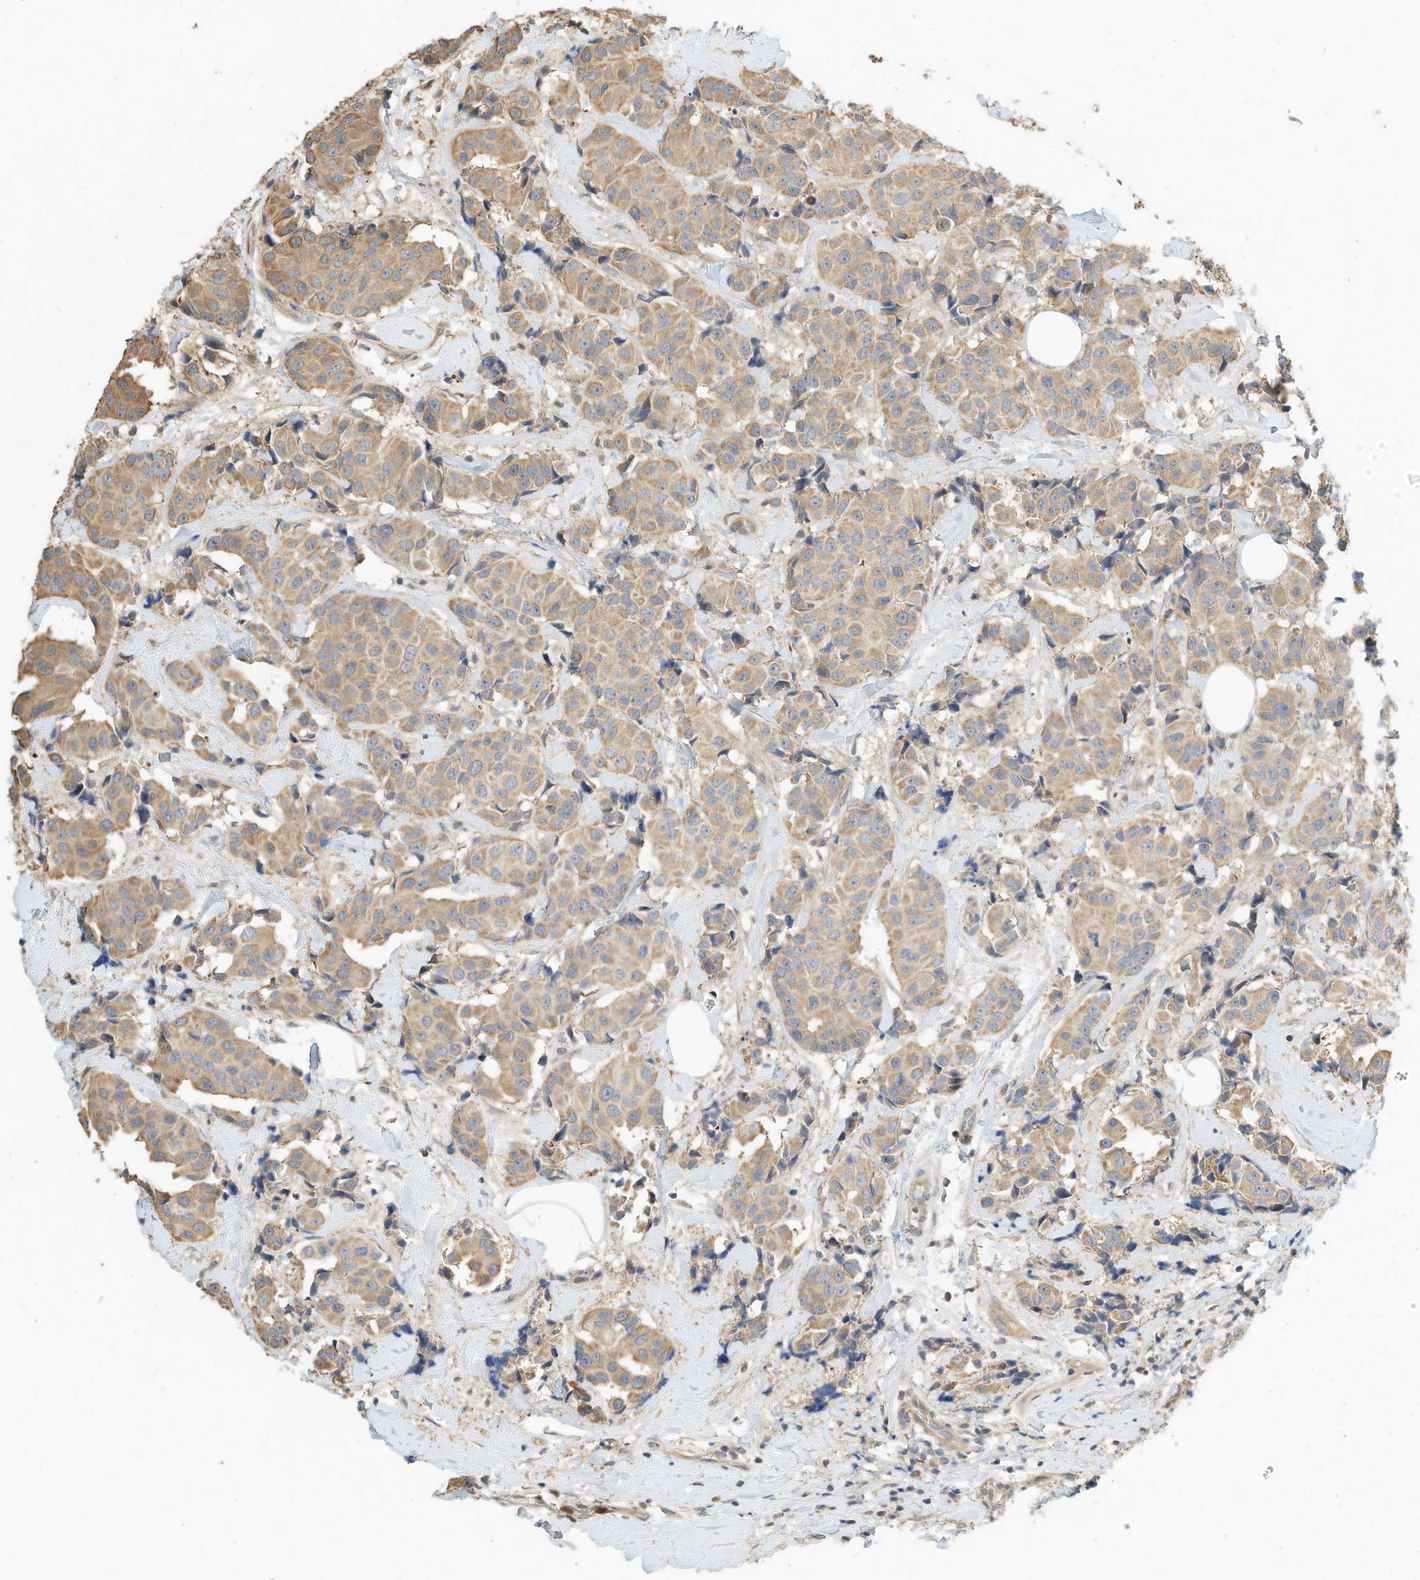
{"staining": {"intensity": "moderate", "quantity": ">75%", "location": "cytoplasmic/membranous"}, "tissue": "breast cancer", "cell_type": "Tumor cells", "image_type": "cancer", "snomed": [{"axis": "morphology", "description": "Normal tissue, NOS"}, {"axis": "morphology", "description": "Duct carcinoma"}, {"axis": "topography", "description": "Breast"}], "caption": "A photomicrograph of breast infiltrating ductal carcinoma stained for a protein exhibits moderate cytoplasmic/membranous brown staining in tumor cells.", "gene": "OFD1", "patient": {"sex": "female", "age": 39}}